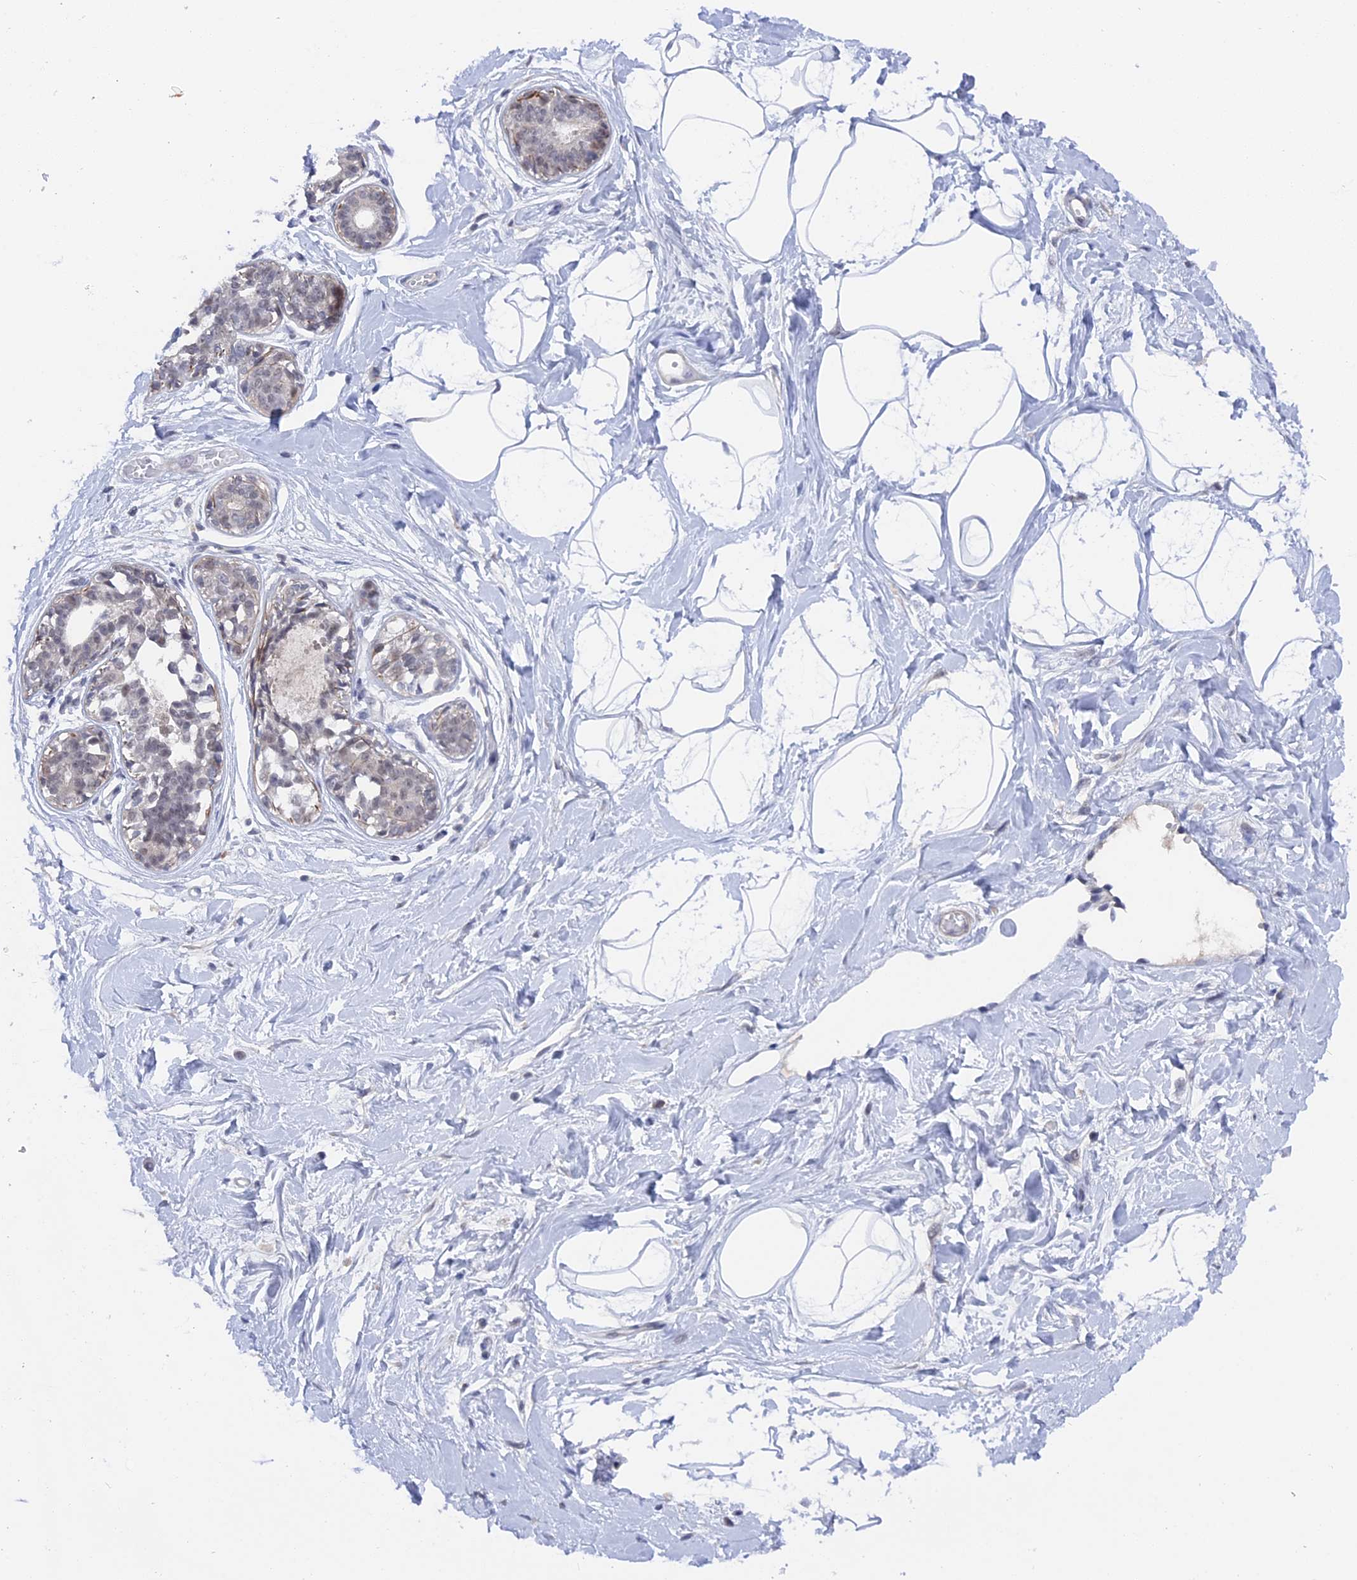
{"staining": {"intensity": "negative", "quantity": "none", "location": "none"}, "tissue": "breast", "cell_type": "Adipocytes", "image_type": "normal", "snomed": [{"axis": "morphology", "description": "Normal tissue, NOS"}, {"axis": "topography", "description": "Breast"}], "caption": "High power microscopy micrograph of an IHC image of benign breast, revealing no significant staining in adipocytes. (Stains: DAB IHC with hematoxylin counter stain, Microscopy: brightfield microscopy at high magnification).", "gene": "BRD2", "patient": {"sex": "female", "age": 45}}